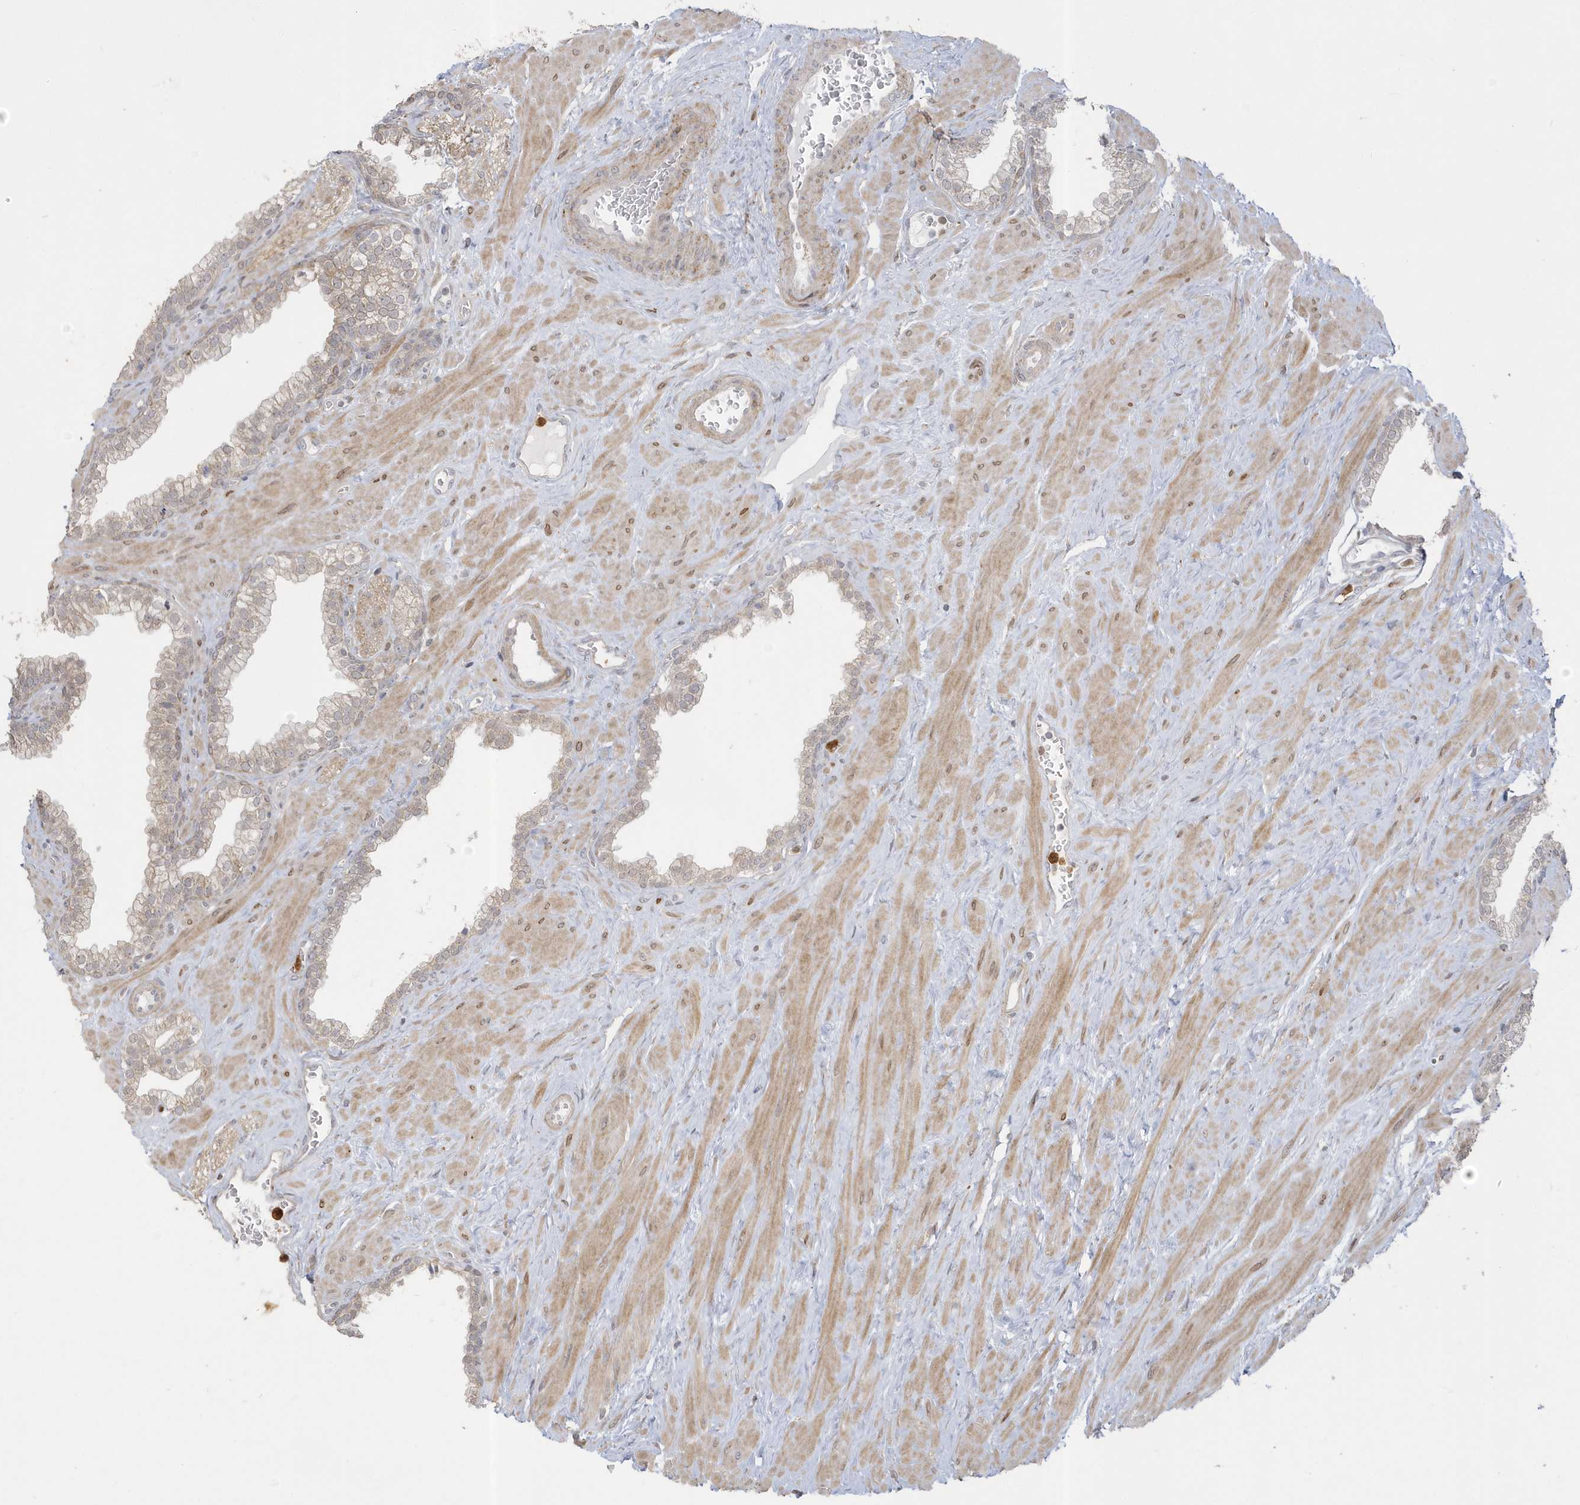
{"staining": {"intensity": "weak", "quantity": "25%-75%", "location": "cytoplasmic/membranous"}, "tissue": "prostate", "cell_type": "Glandular cells", "image_type": "normal", "snomed": [{"axis": "morphology", "description": "Normal tissue, NOS"}, {"axis": "morphology", "description": "Urothelial carcinoma, Low grade"}, {"axis": "topography", "description": "Urinary bladder"}, {"axis": "topography", "description": "Prostate"}], "caption": "Immunohistochemistry (IHC) (DAB) staining of benign human prostate shows weak cytoplasmic/membranous protein positivity in about 25%-75% of glandular cells.", "gene": "NAF1", "patient": {"sex": "male", "age": 60}}